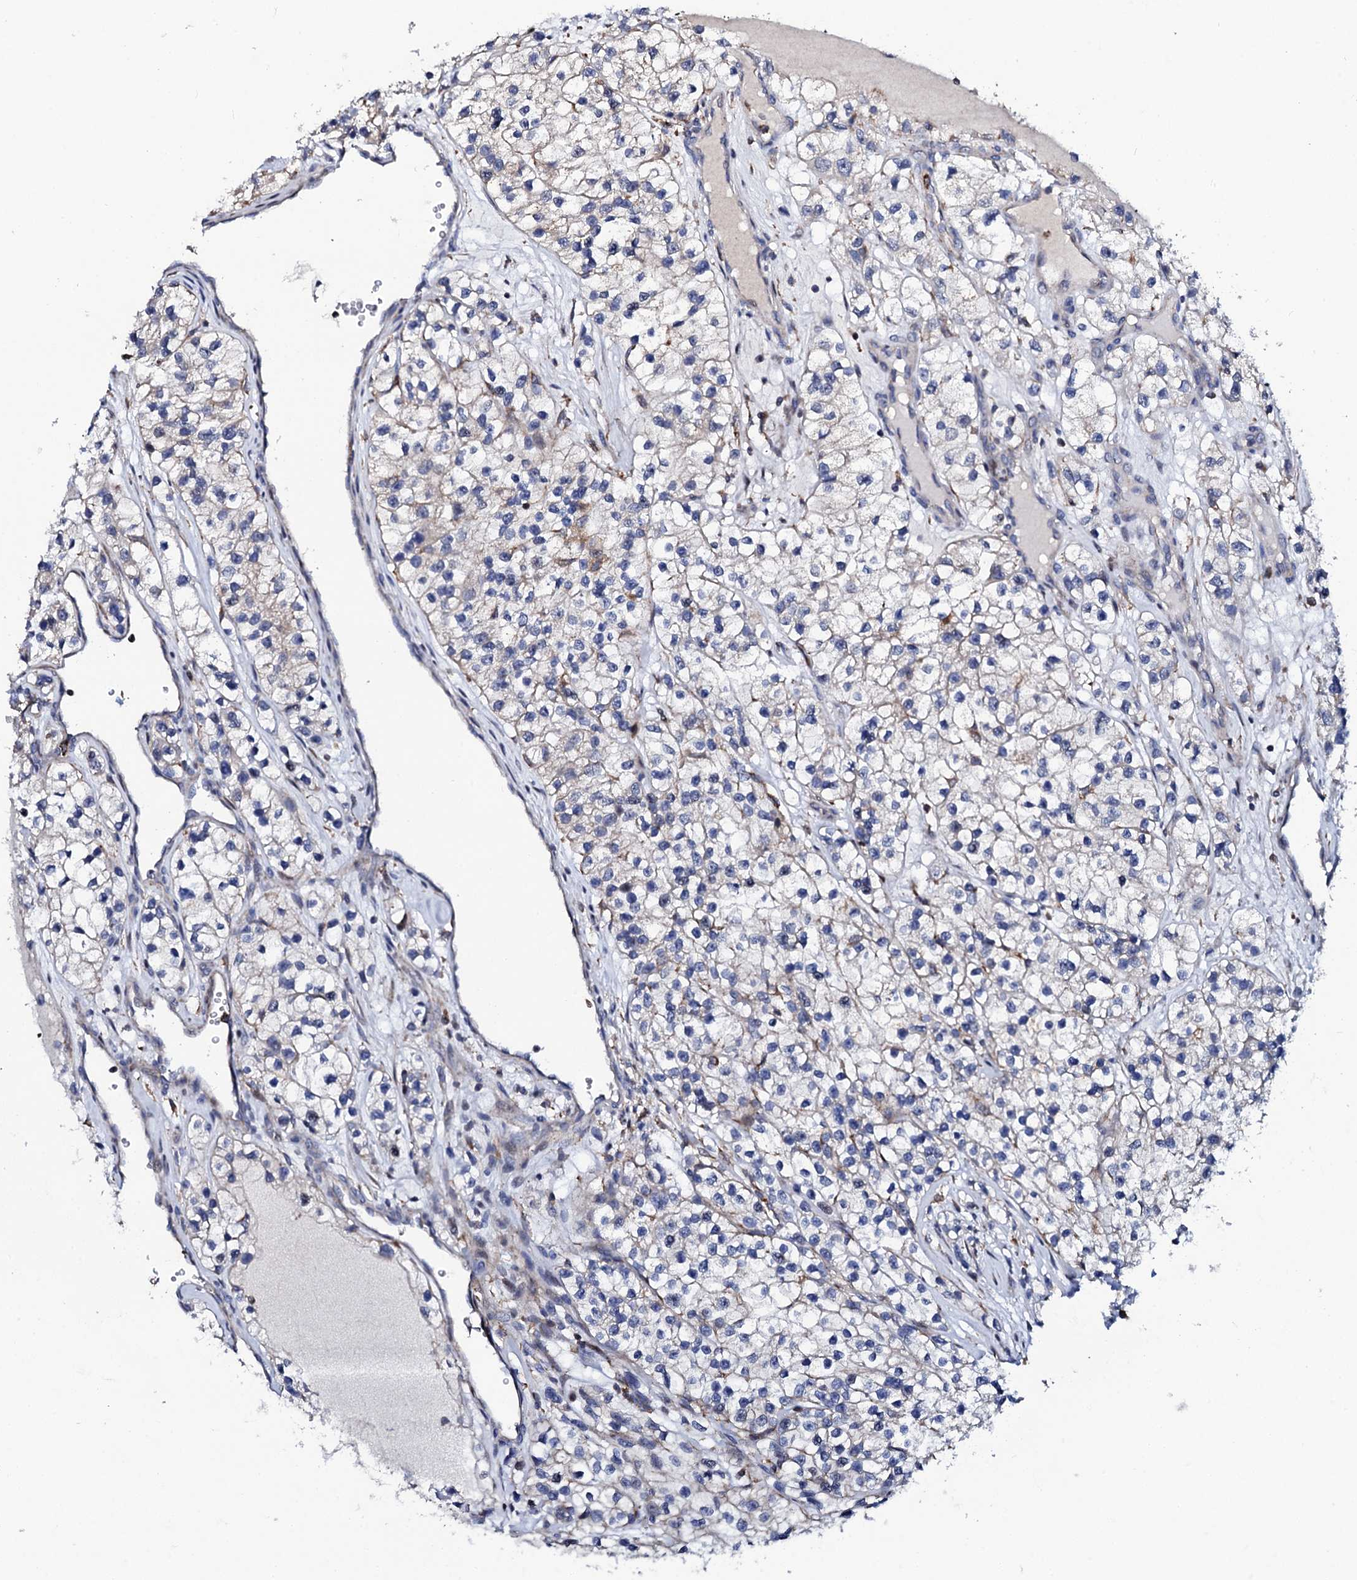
{"staining": {"intensity": "weak", "quantity": "<25%", "location": "cytoplasmic/membranous"}, "tissue": "renal cancer", "cell_type": "Tumor cells", "image_type": "cancer", "snomed": [{"axis": "morphology", "description": "Adenocarcinoma, NOS"}, {"axis": "topography", "description": "Kidney"}], "caption": "Human renal cancer stained for a protein using immunohistochemistry (IHC) reveals no expression in tumor cells.", "gene": "TCIRG1", "patient": {"sex": "female", "age": 57}}